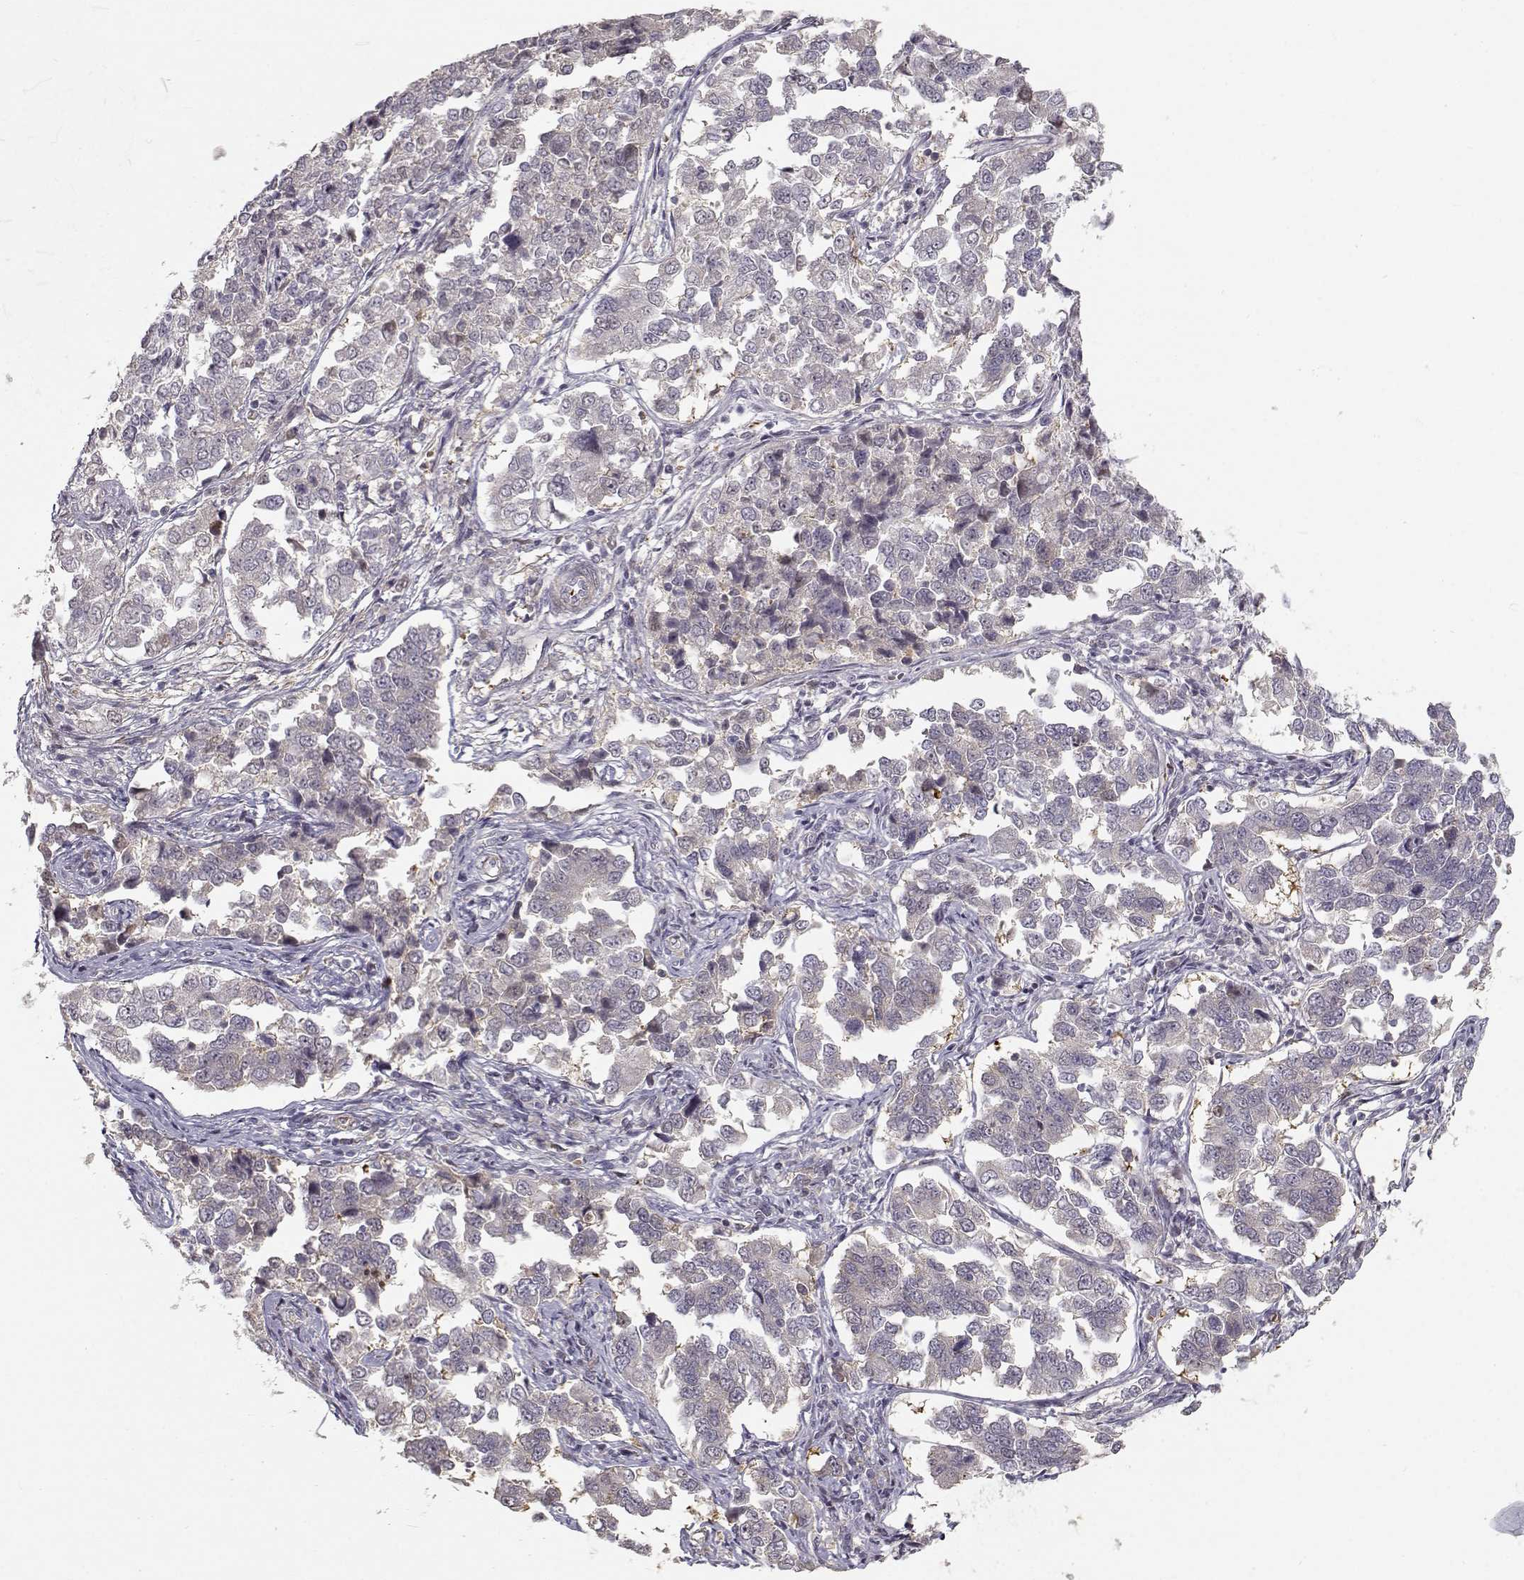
{"staining": {"intensity": "negative", "quantity": "none", "location": "none"}, "tissue": "endometrial cancer", "cell_type": "Tumor cells", "image_type": "cancer", "snomed": [{"axis": "morphology", "description": "Adenocarcinoma, NOS"}, {"axis": "topography", "description": "Endometrium"}], "caption": "Tumor cells show no significant staining in endometrial cancer. The staining was performed using DAB to visualize the protein expression in brown, while the nuclei were stained in blue with hematoxylin (Magnification: 20x).", "gene": "RGS9BP", "patient": {"sex": "female", "age": 43}}